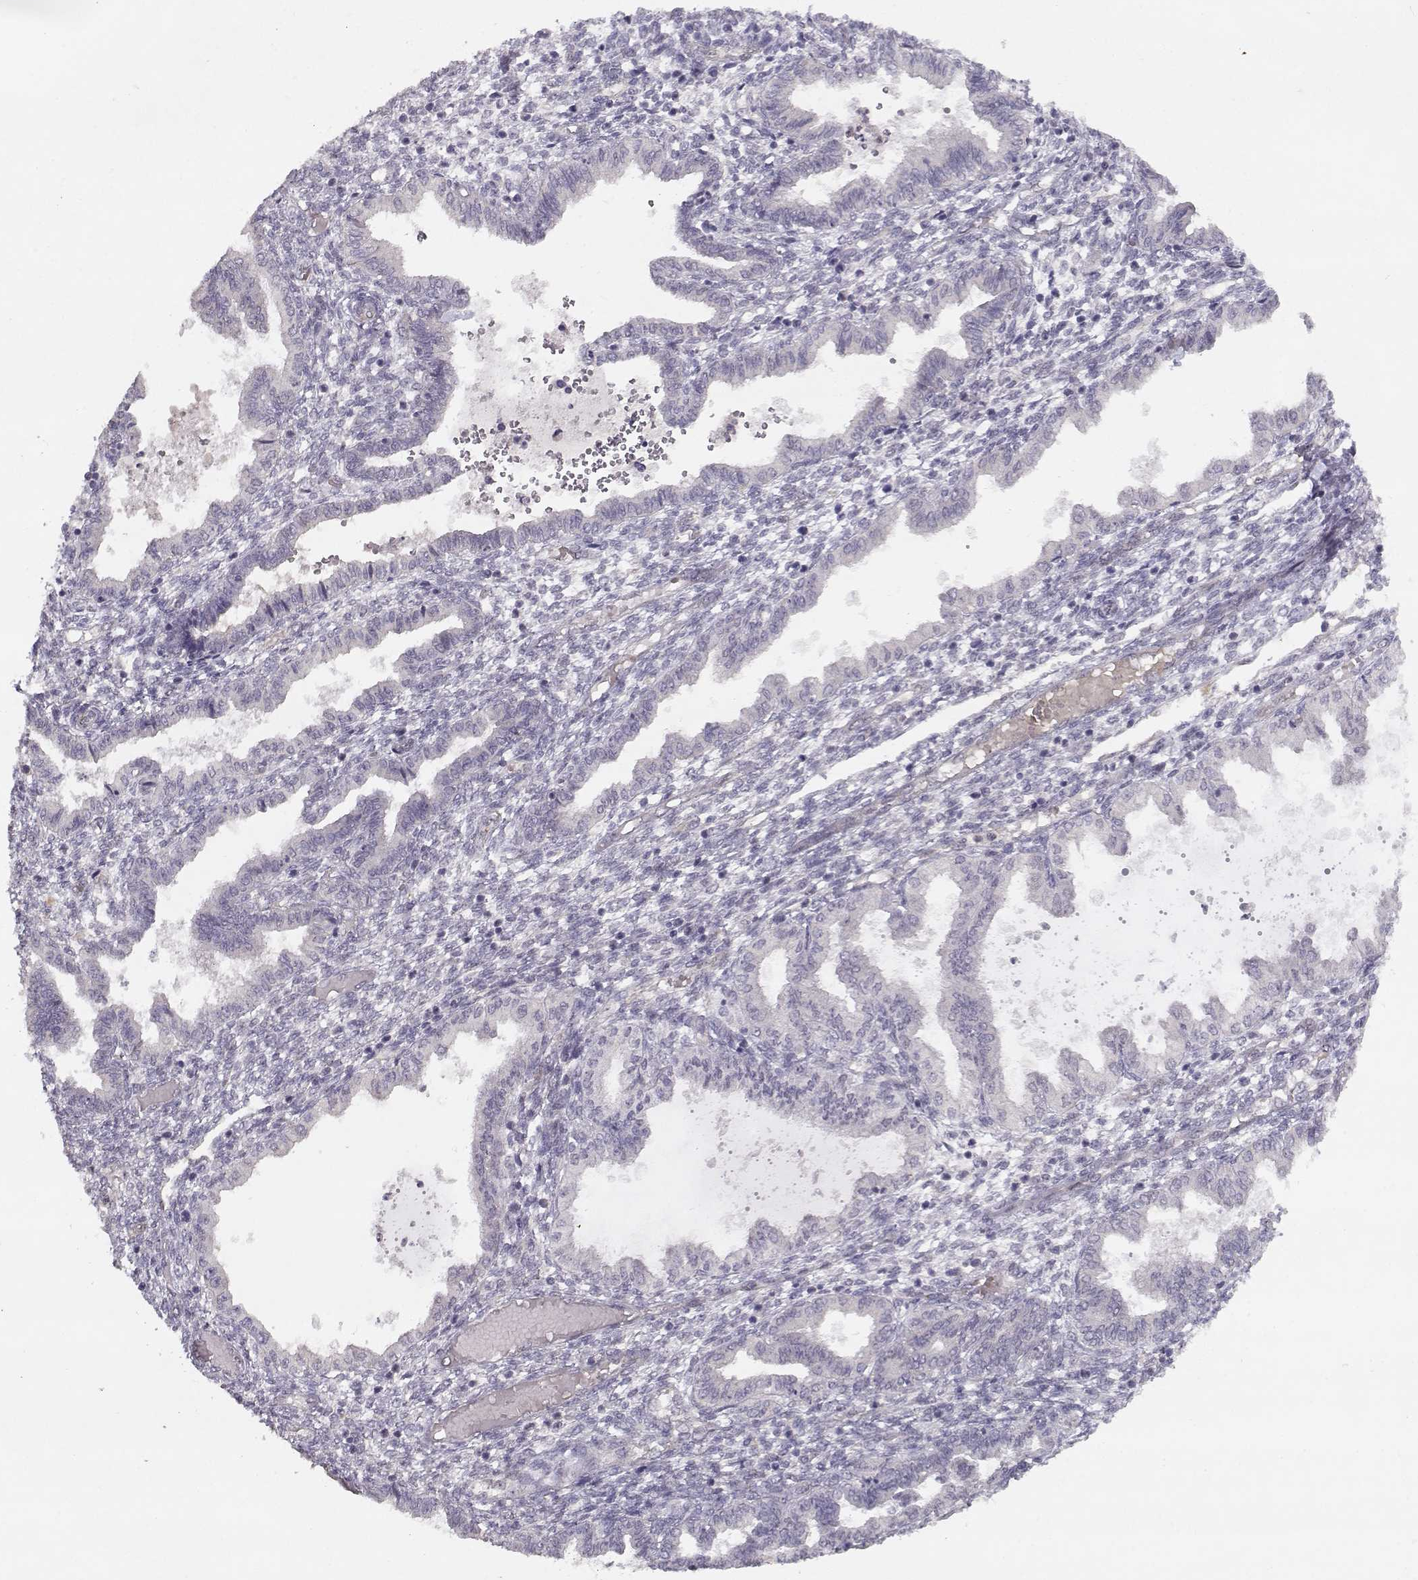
{"staining": {"intensity": "negative", "quantity": "none", "location": "none"}, "tissue": "endometrium", "cell_type": "Cells in endometrial stroma", "image_type": "normal", "snomed": [{"axis": "morphology", "description": "Normal tissue, NOS"}, {"axis": "topography", "description": "Endometrium"}], "caption": "Cells in endometrial stroma show no significant expression in benign endometrium. The staining is performed using DAB (3,3'-diaminobenzidine) brown chromogen with nuclei counter-stained in using hematoxylin.", "gene": "BMX", "patient": {"sex": "female", "age": 43}}